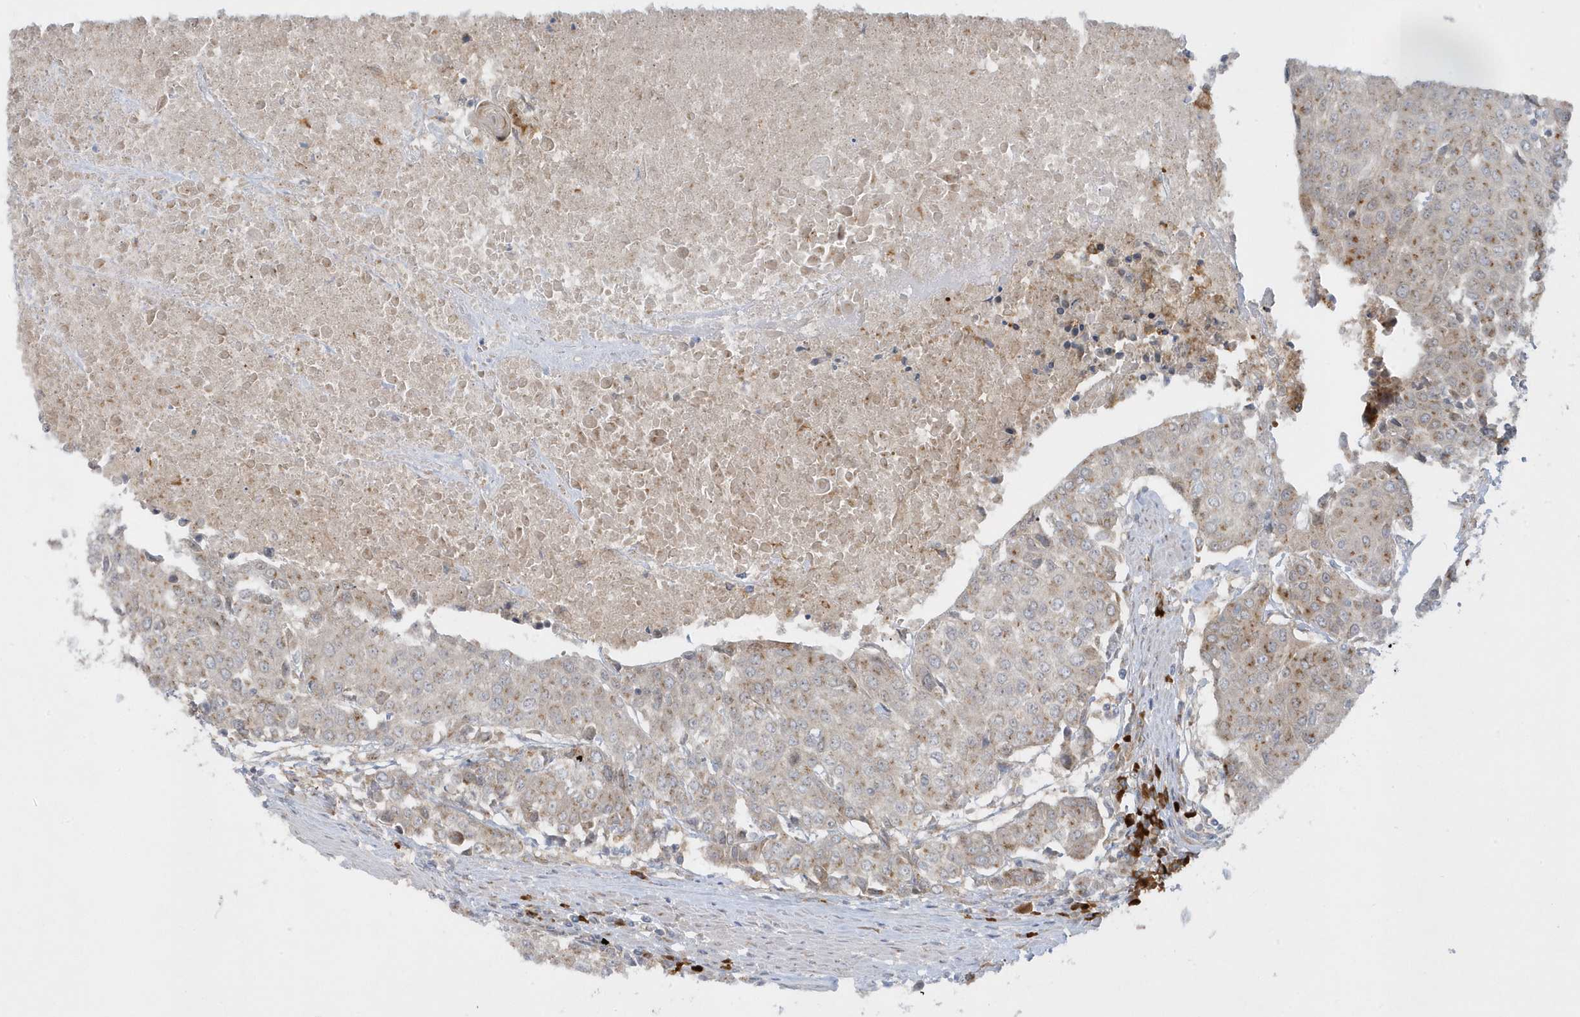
{"staining": {"intensity": "weak", "quantity": ">75%", "location": "cytoplasmic/membranous"}, "tissue": "urothelial cancer", "cell_type": "Tumor cells", "image_type": "cancer", "snomed": [{"axis": "morphology", "description": "Urothelial carcinoma, High grade"}, {"axis": "topography", "description": "Urinary bladder"}], "caption": "Urothelial cancer stained for a protein (brown) displays weak cytoplasmic/membranous positive positivity in approximately >75% of tumor cells.", "gene": "RPP40", "patient": {"sex": "female", "age": 85}}